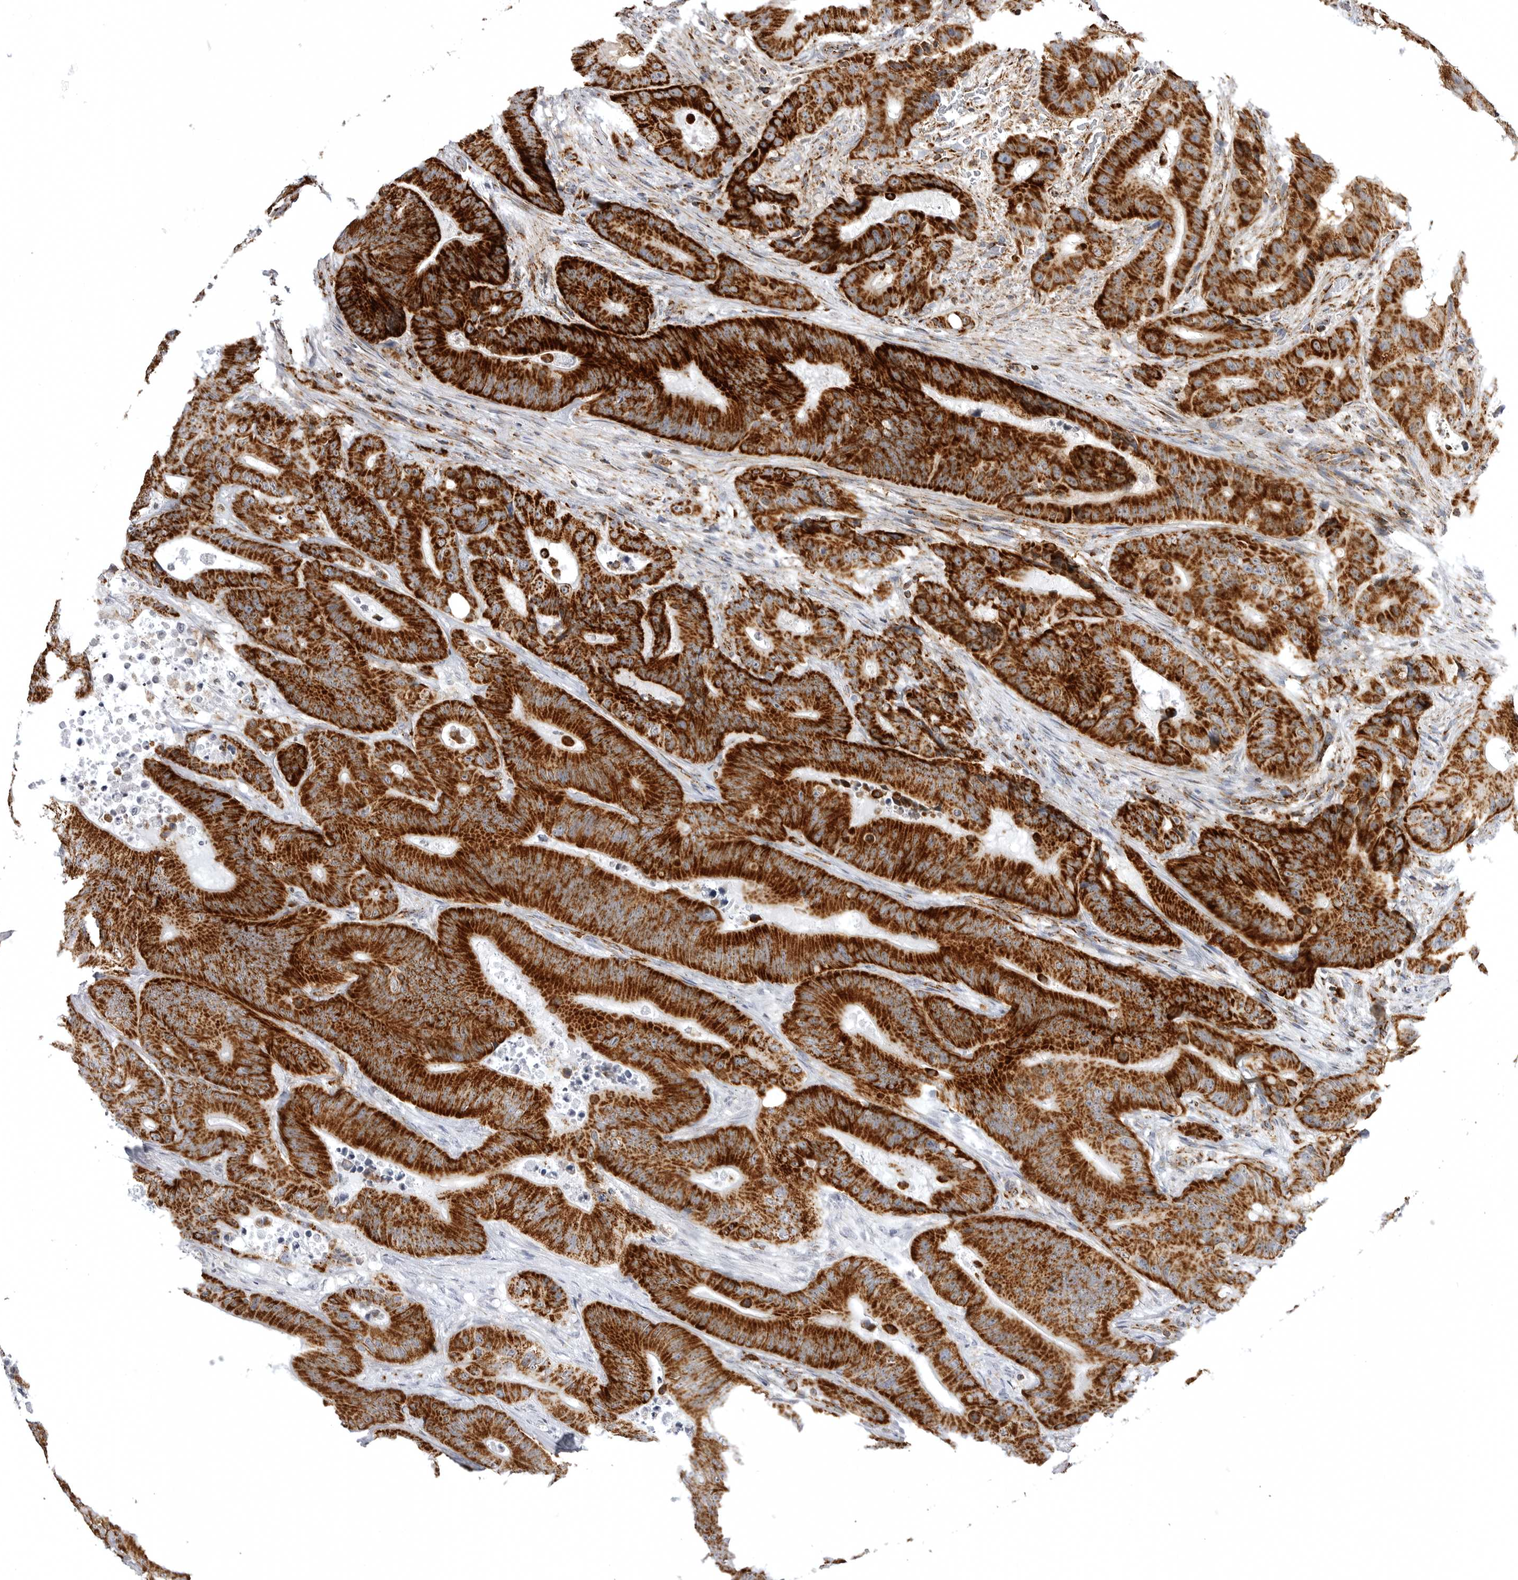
{"staining": {"intensity": "strong", "quantity": ">75%", "location": "cytoplasmic/membranous"}, "tissue": "colorectal cancer", "cell_type": "Tumor cells", "image_type": "cancer", "snomed": [{"axis": "morphology", "description": "Adenocarcinoma, NOS"}, {"axis": "topography", "description": "Colon"}], "caption": "The photomicrograph displays a brown stain indicating the presence of a protein in the cytoplasmic/membranous of tumor cells in colorectal adenocarcinoma.", "gene": "TUFM", "patient": {"sex": "male", "age": 83}}